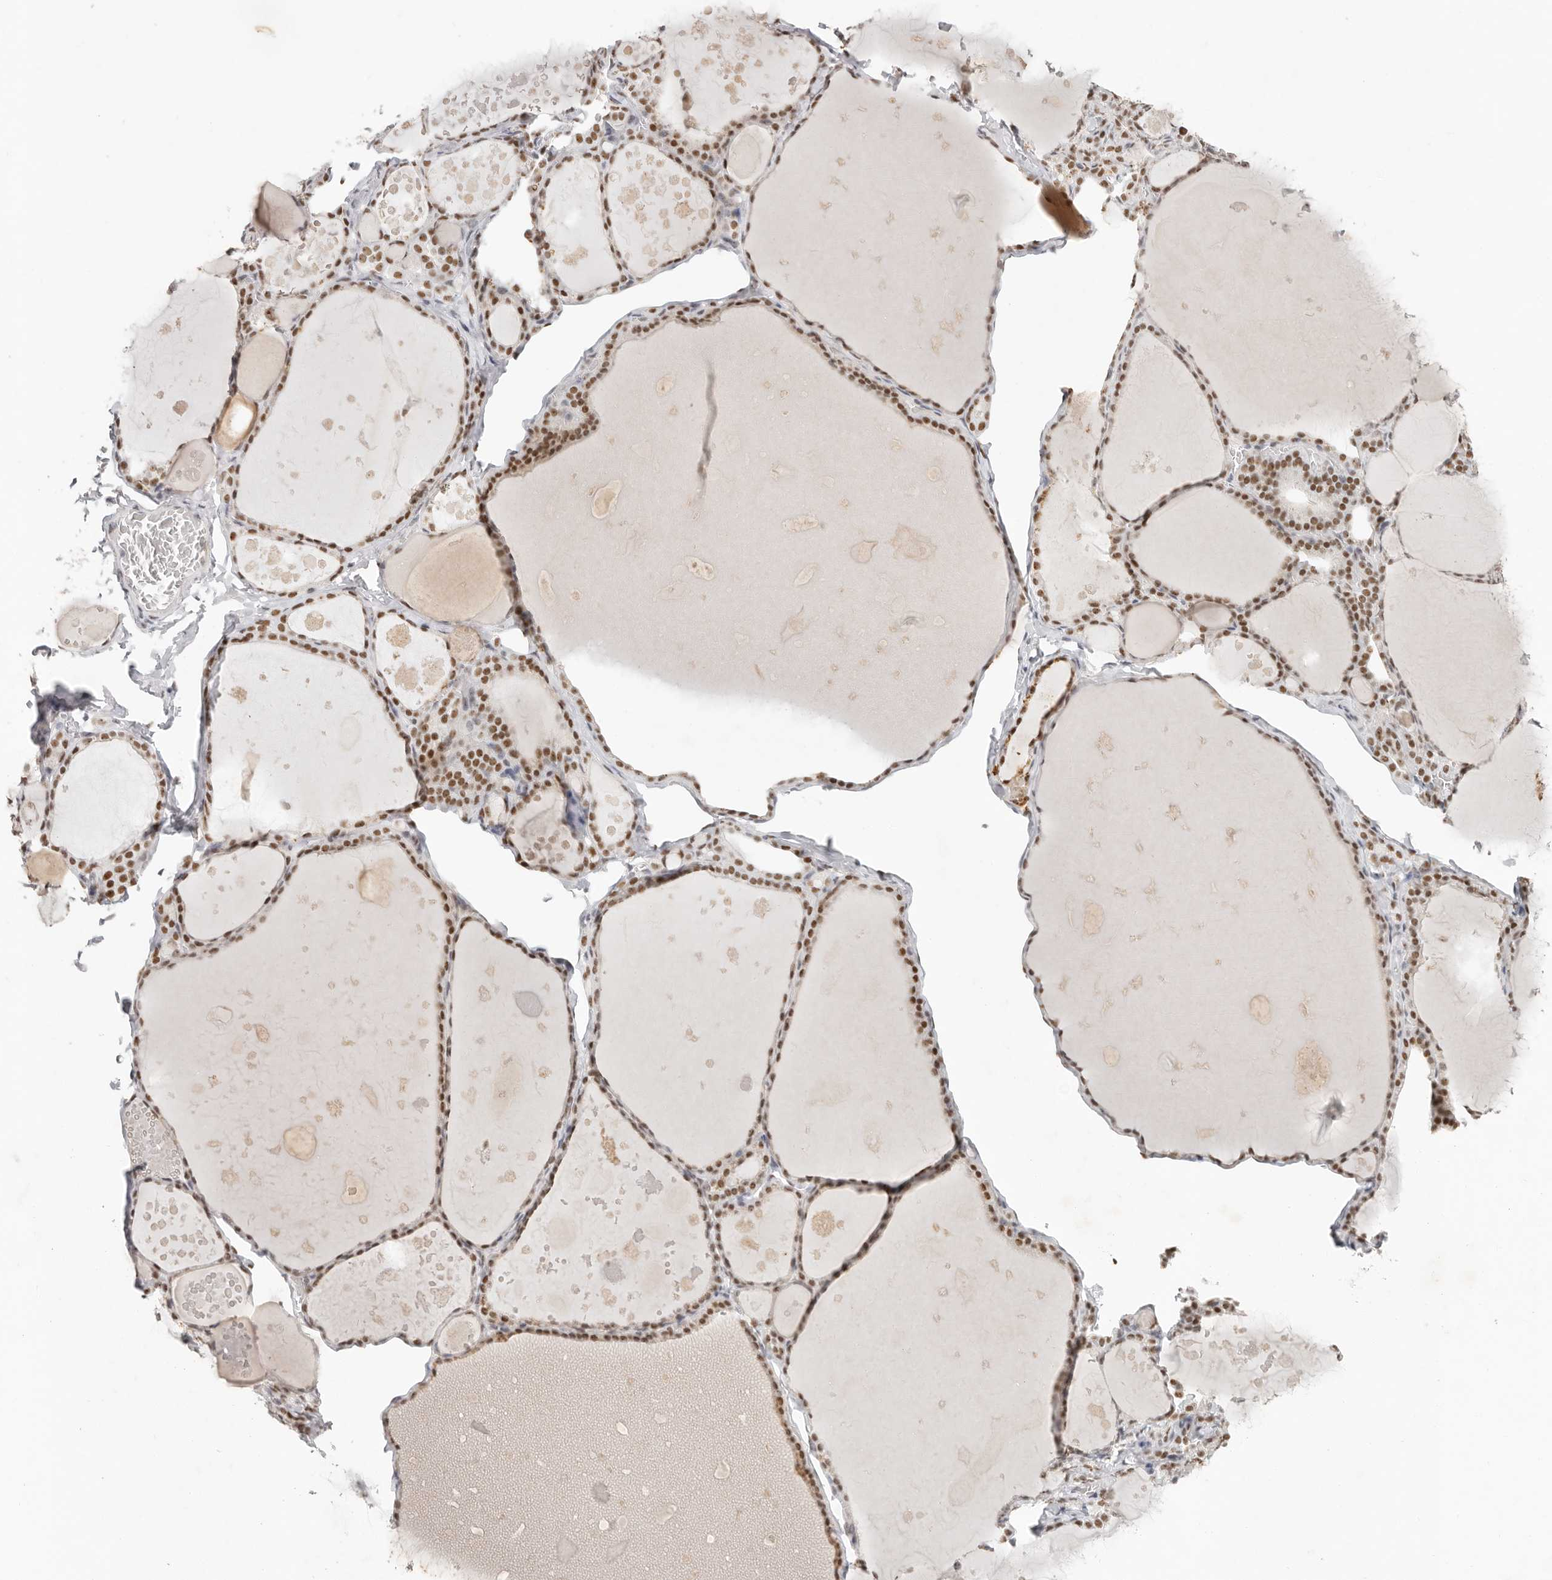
{"staining": {"intensity": "moderate", "quantity": ">75%", "location": "nuclear"}, "tissue": "thyroid gland", "cell_type": "Glandular cells", "image_type": "normal", "snomed": [{"axis": "morphology", "description": "Normal tissue, NOS"}, {"axis": "topography", "description": "Thyroid gland"}], "caption": "Glandular cells demonstrate medium levels of moderate nuclear expression in about >75% of cells in benign human thyroid gland.", "gene": "LARP7", "patient": {"sex": "male", "age": 56}}